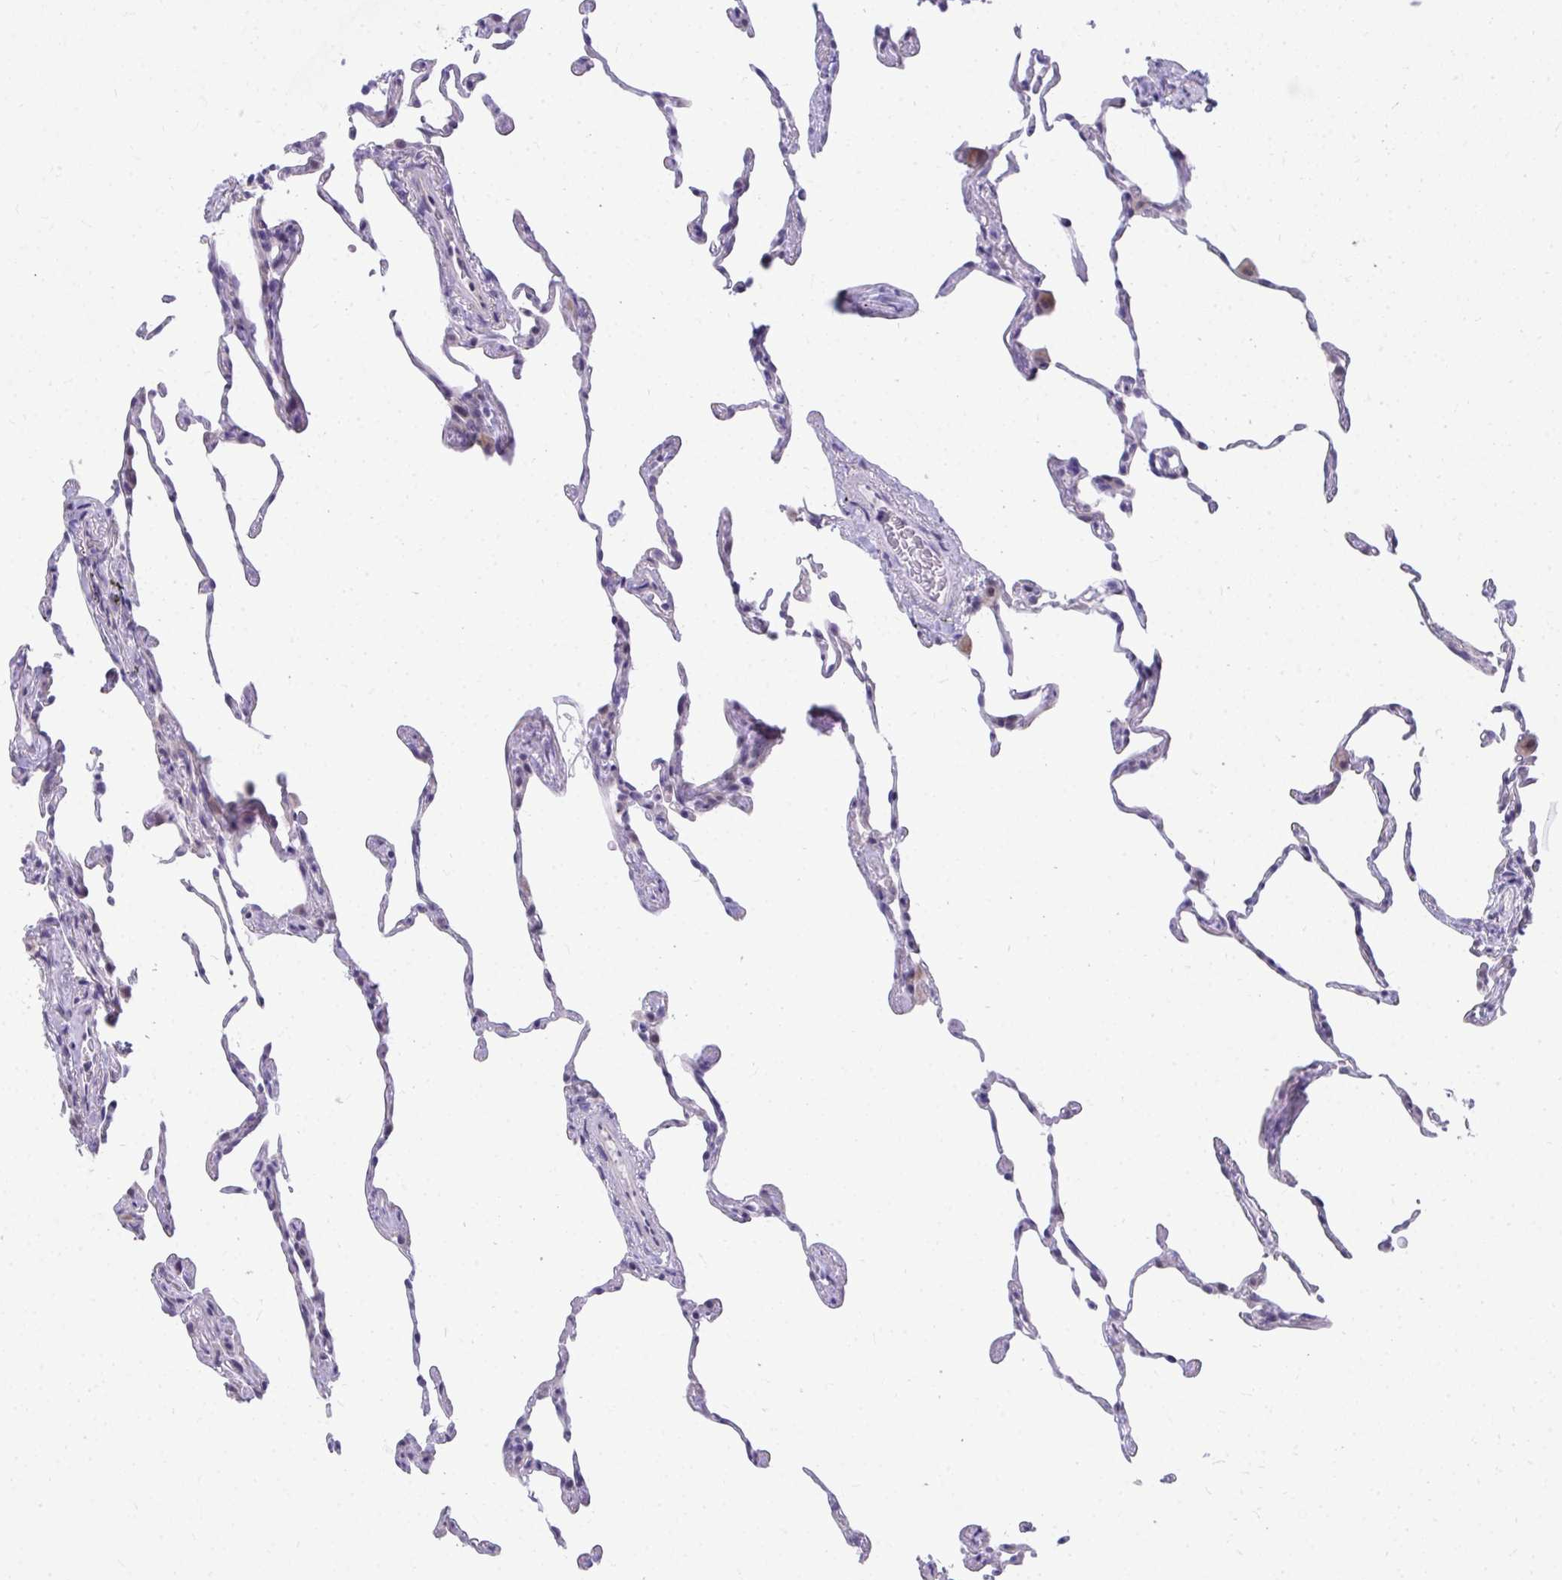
{"staining": {"intensity": "negative", "quantity": "none", "location": "none"}, "tissue": "lung", "cell_type": "Alveolar cells", "image_type": "normal", "snomed": [{"axis": "morphology", "description": "Normal tissue, NOS"}, {"axis": "topography", "description": "Lung"}], "caption": "Immunohistochemistry (IHC) of normal lung reveals no expression in alveolar cells.", "gene": "MROH8", "patient": {"sex": "female", "age": 57}}